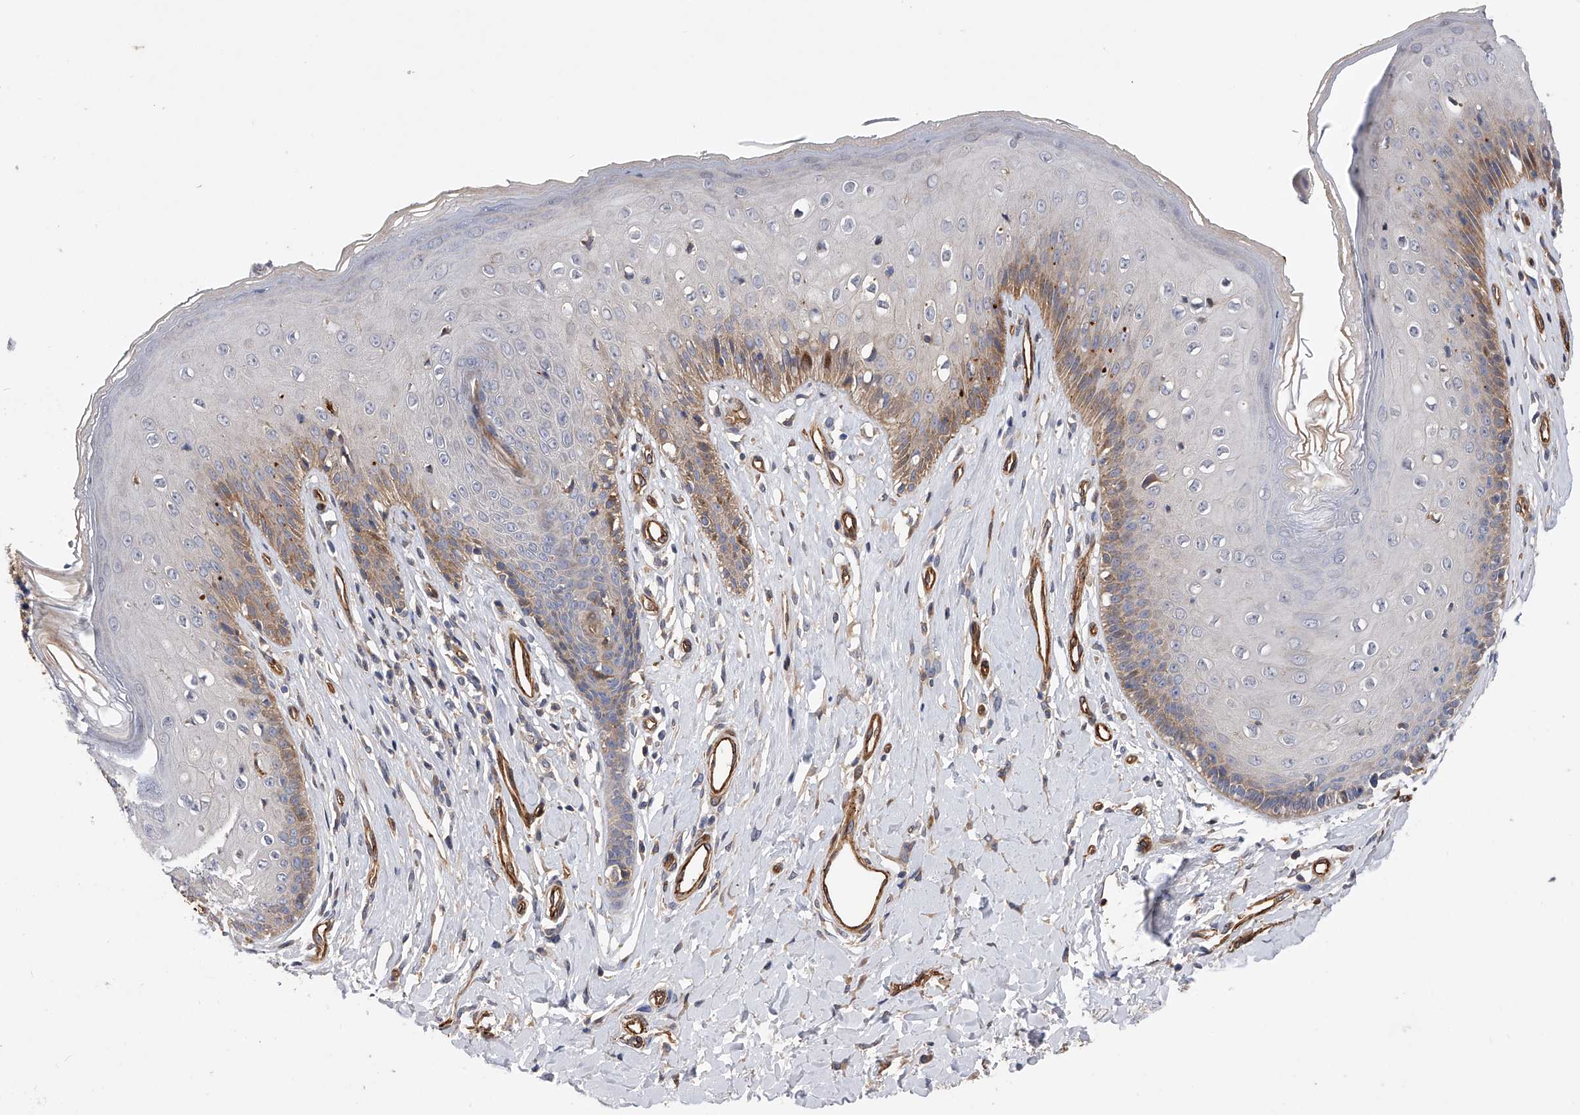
{"staining": {"intensity": "moderate", "quantity": "<25%", "location": "cytoplasmic/membranous"}, "tissue": "skin", "cell_type": "Epidermal cells", "image_type": "normal", "snomed": [{"axis": "morphology", "description": "Normal tissue, NOS"}, {"axis": "morphology", "description": "Squamous cell carcinoma, NOS"}, {"axis": "topography", "description": "Vulva"}], "caption": "The micrograph demonstrates a brown stain indicating the presence of a protein in the cytoplasmic/membranous of epidermal cells in skin.", "gene": "PDSS2", "patient": {"sex": "female", "age": 85}}